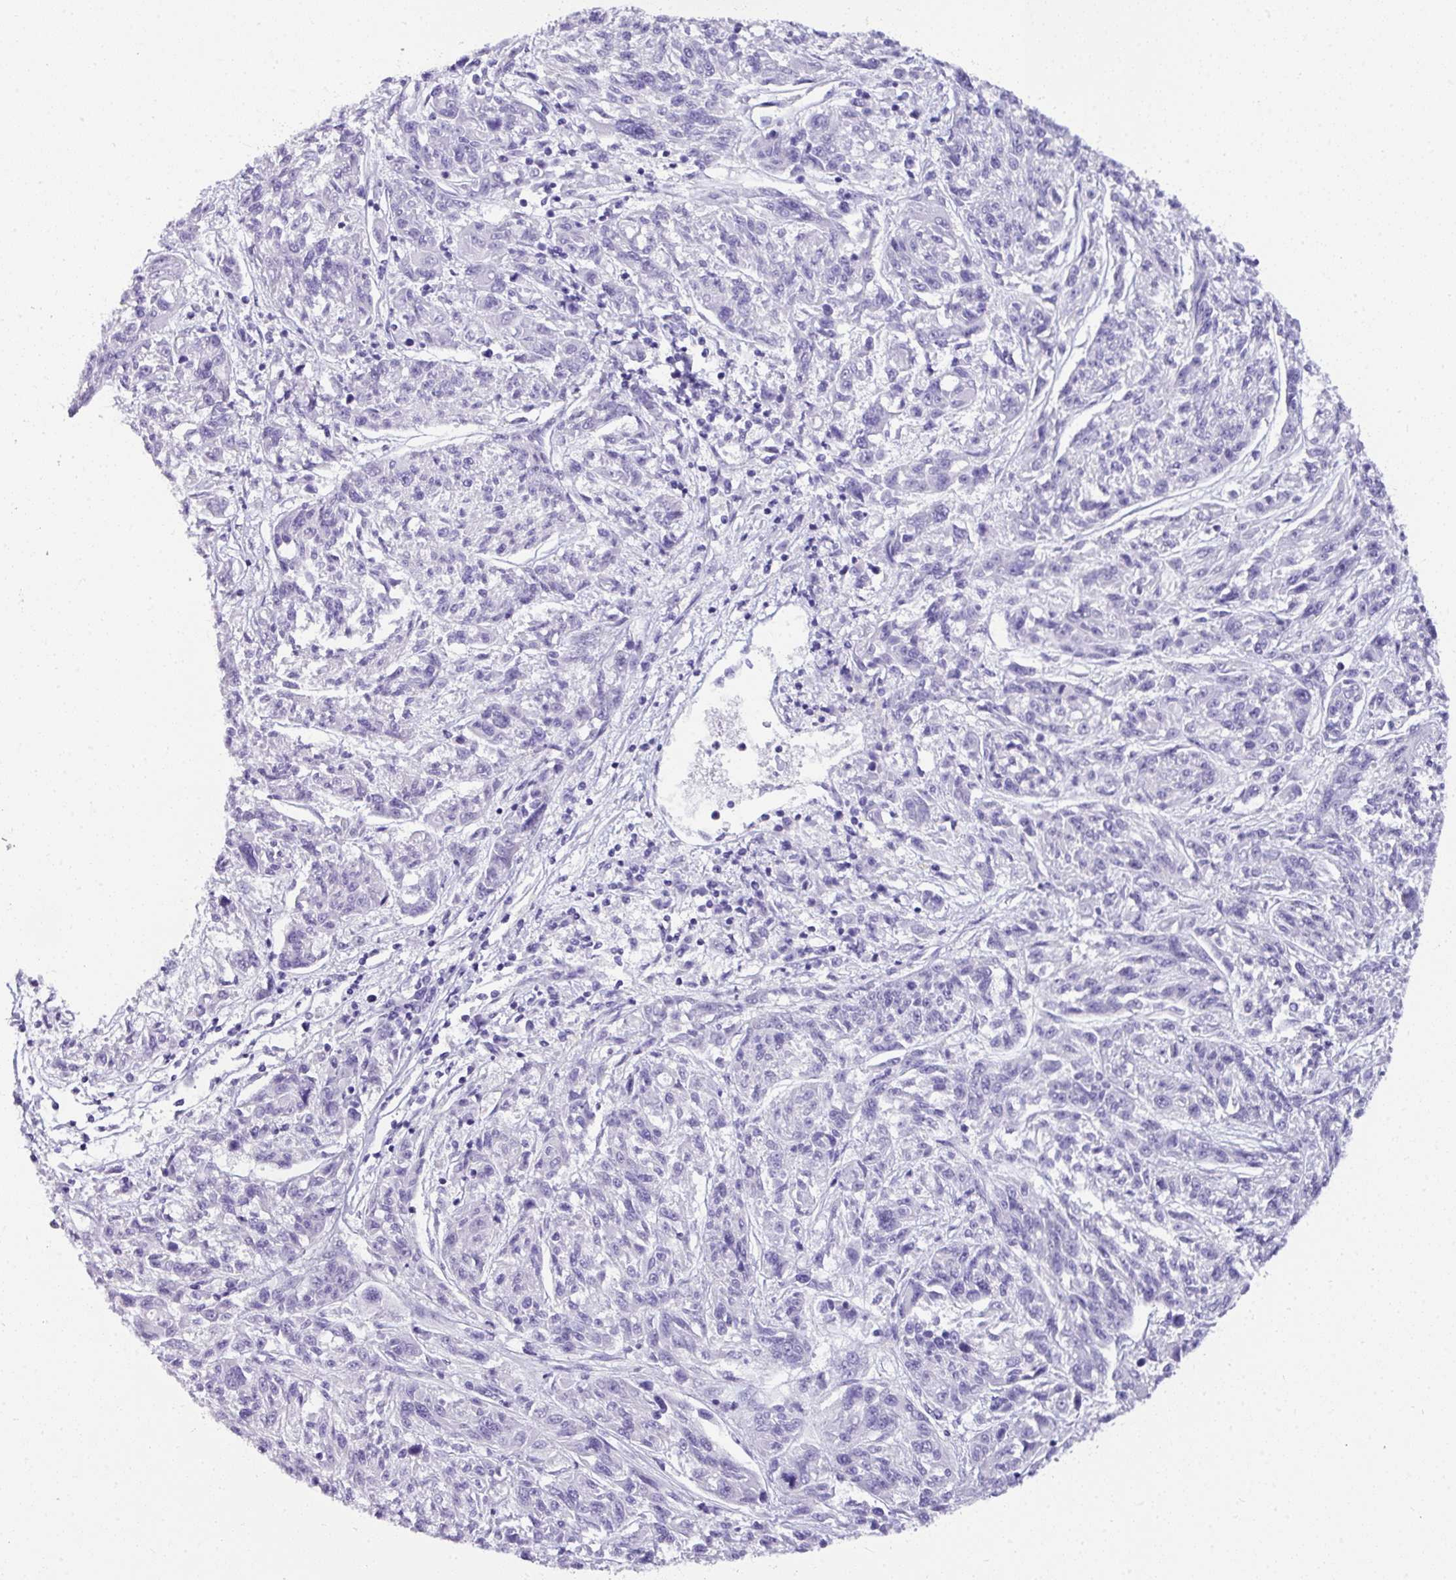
{"staining": {"intensity": "negative", "quantity": "none", "location": "none"}, "tissue": "melanoma", "cell_type": "Tumor cells", "image_type": "cancer", "snomed": [{"axis": "morphology", "description": "Malignant melanoma, NOS"}, {"axis": "topography", "description": "Skin"}], "caption": "The IHC photomicrograph has no significant expression in tumor cells of malignant melanoma tissue.", "gene": "NAPSA", "patient": {"sex": "male", "age": 53}}